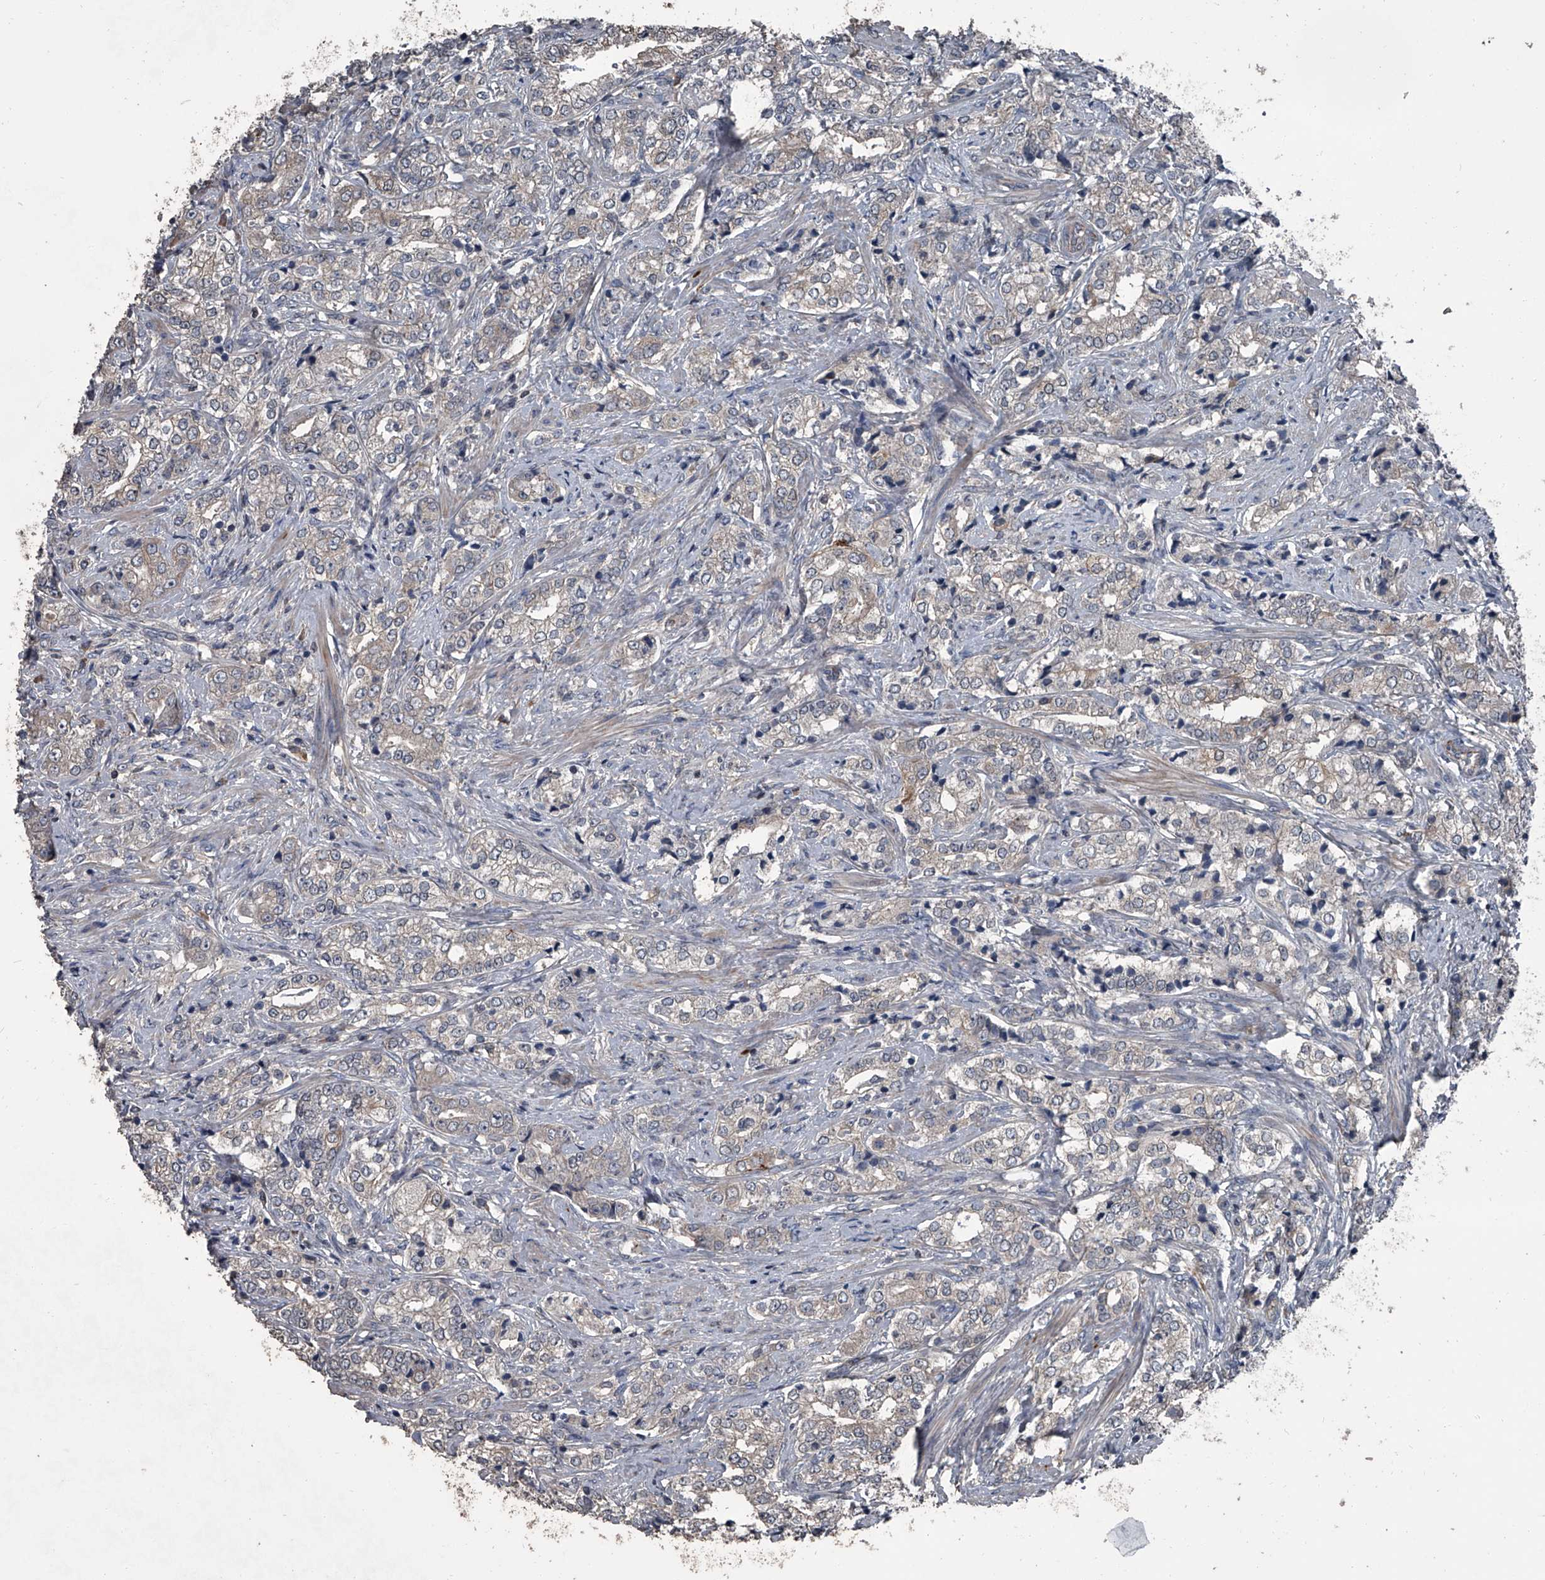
{"staining": {"intensity": "weak", "quantity": "25%-75%", "location": "cytoplasmic/membranous"}, "tissue": "prostate cancer", "cell_type": "Tumor cells", "image_type": "cancer", "snomed": [{"axis": "morphology", "description": "Adenocarcinoma, High grade"}, {"axis": "topography", "description": "Prostate"}], "caption": "A brown stain highlights weak cytoplasmic/membranous staining of a protein in prostate cancer (high-grade adenocarcinoma) tumor cells.", "gene": "OARD1", "patient": {"sex": "male", "age": 69}}